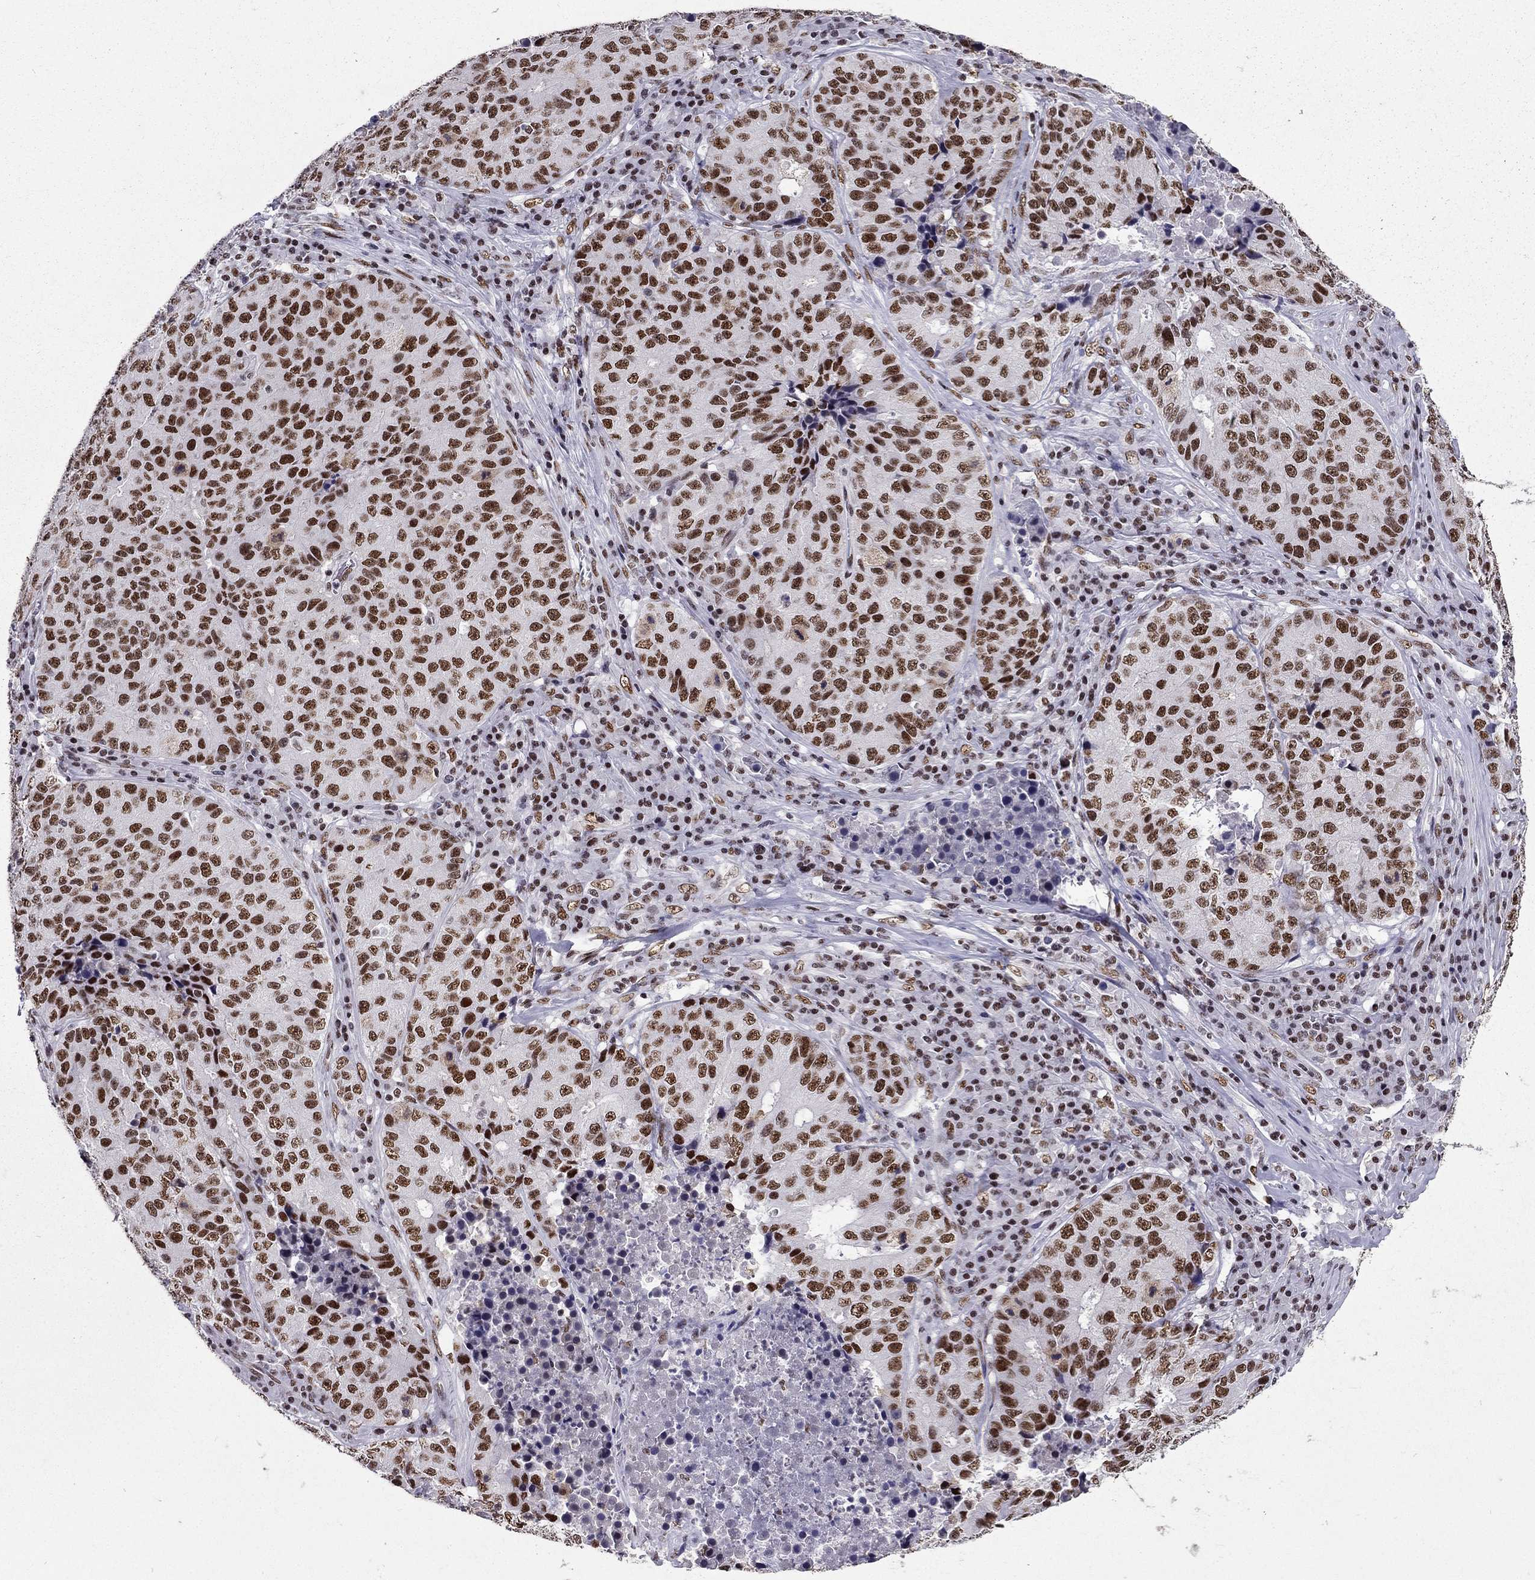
{"staining": {"intensity": "strong", "quantity": ">75%", "location": "nuclear"}, "tissue": "stomach cancer", "cell_type": "Tumor cells", "image_type": "cancer", "snomed": [{"axis": "morphology", "description": "Adenocarcinoma, NOS"}, {"axis": "topography", "description": "Stomach"}], "caption": "Human adenocarcinoma (stomach) stained for a protein (brown) reveals strong nuclear positive positivity in about >75% of tumor cells.", "gene": "ZNF420", "patient": {"sex": "male", "age": 71}}